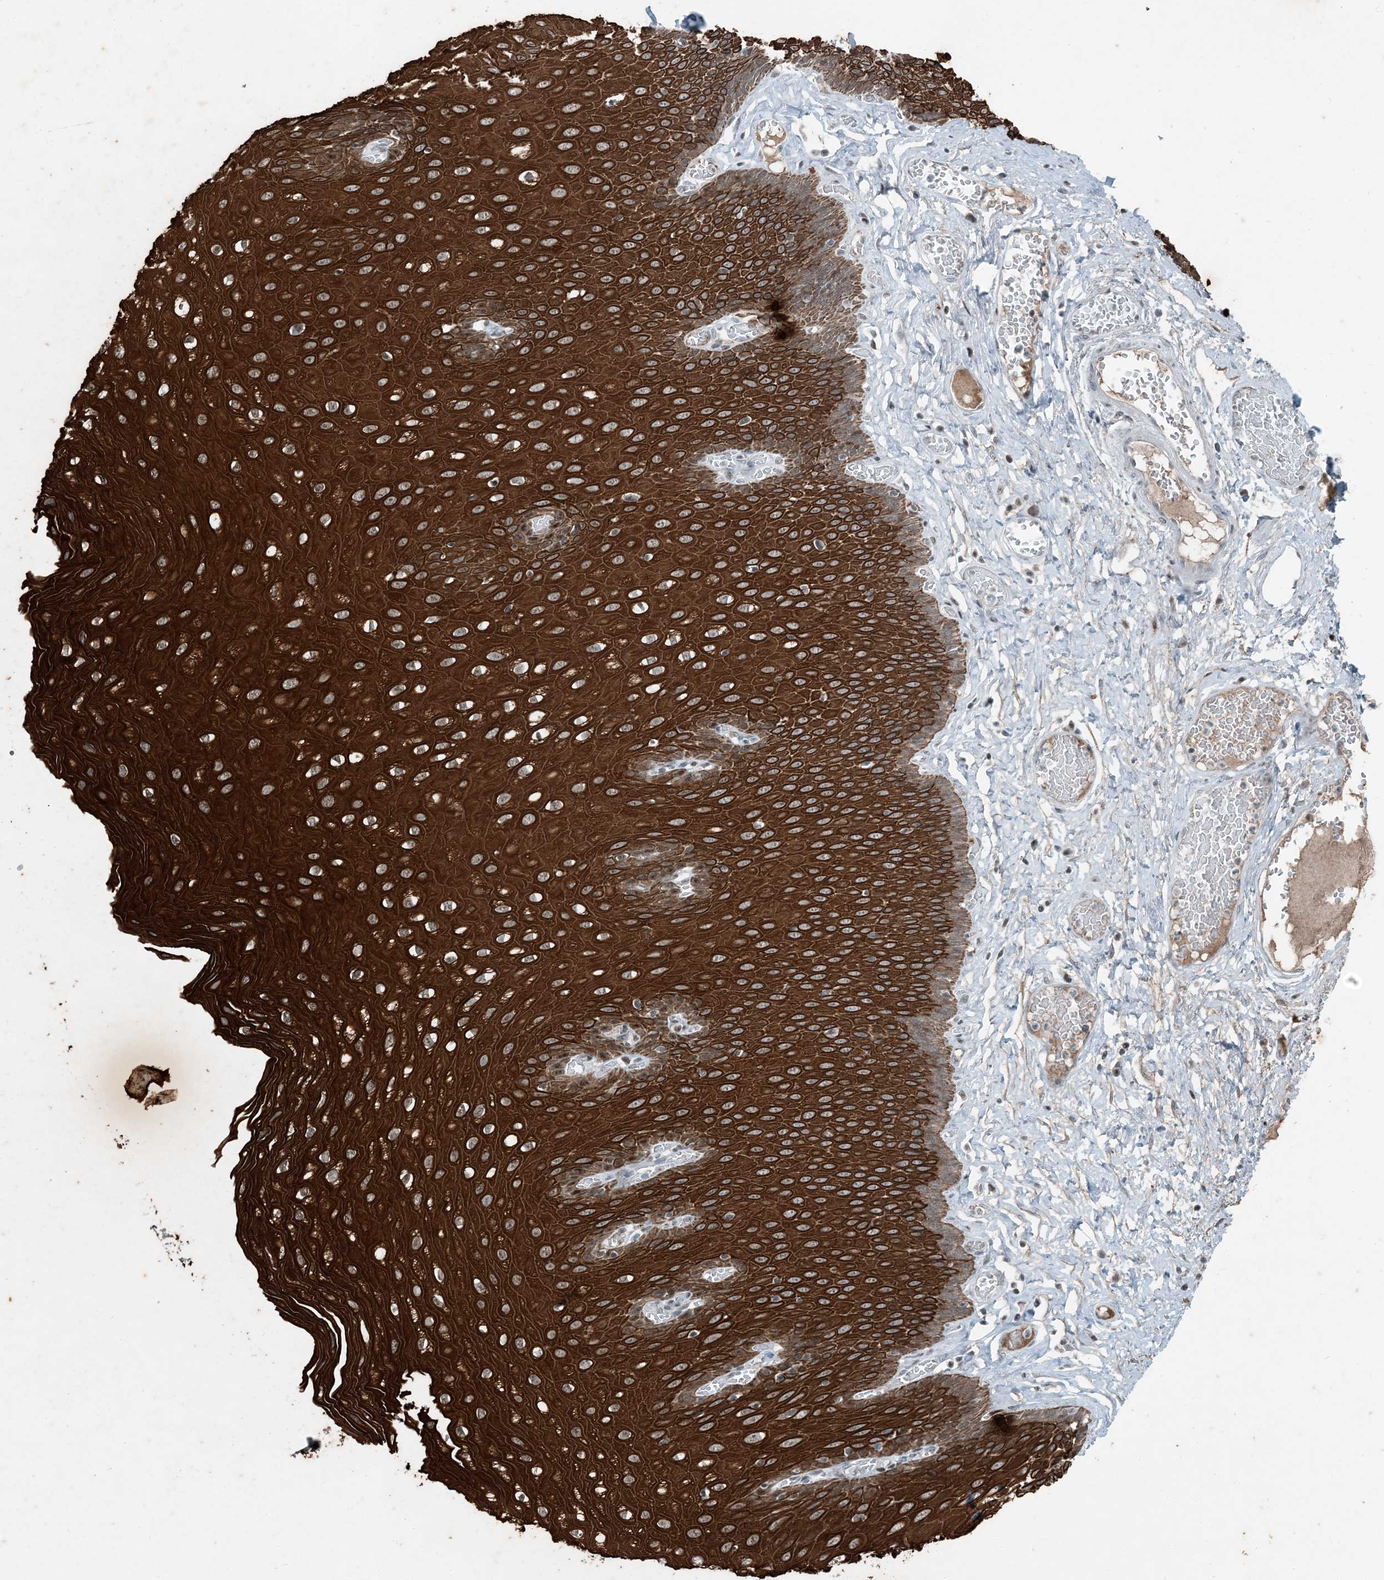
{"staining": {"intensity": "strong", "quantity": ">75%", "location": "cytoplasmic/membranous"}, "tissue": "esophagus", "cell_type": "Squamous epithelial cells", "image_type": "normal", "snomed": [{"axis": "morphology", "description": "Normal tissue, NOS"}, {"axis": "topography", "description": "Esophagus"}], "caption": "Immunohistochemical staining of unremarkable human esophagus reveals high levels of strong cytoplasmic/membranous expression in about >75% of squamous epithelial cells.", "gene": "TADA2B", "patient": {"sex": "male", "age": 60}}